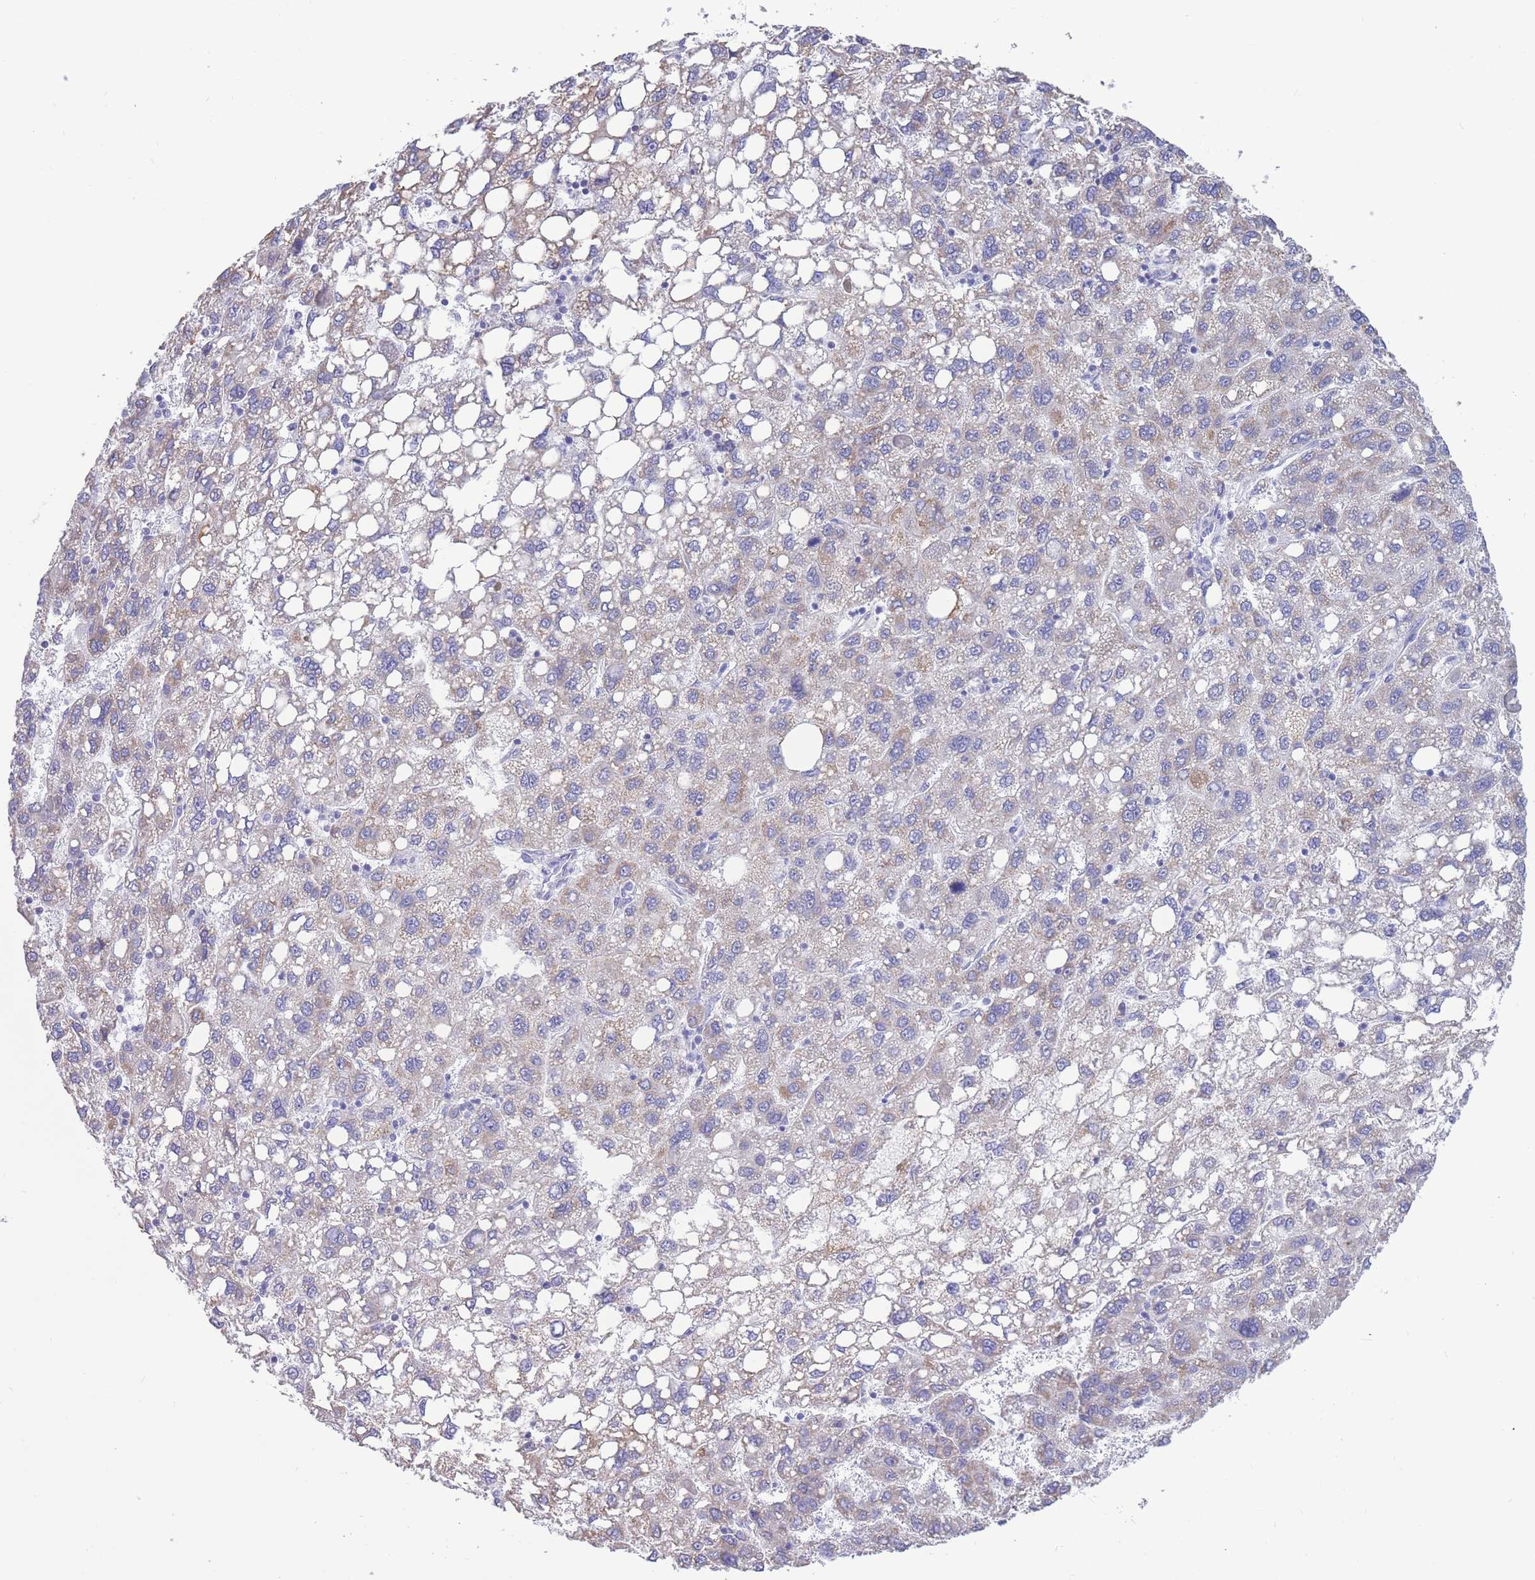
{"staining": {"intensity": "moderate", "quantity": "<25%", "location": "cytoplasmic/membranous"}, "tissue": "liver cancer", "cell_type": "Tumor cells", "image_type": "cancer", "snomed": [{"axis": "morphology", "description": "Carcinoma, Hepatocellular, NOS"}, {"axis": "topography", "description": "Liver"}], "caption": "Liver cancer (hepatocellular carcinoma) tissue exhibits moderate cytoplasmic/membranous staining in about <25% of tumor cells (brown staining indicates protein expression, while blue staining denotes nuclei).", "gene": "INTS2", "patient": {"sex": "female", "age": 82}}